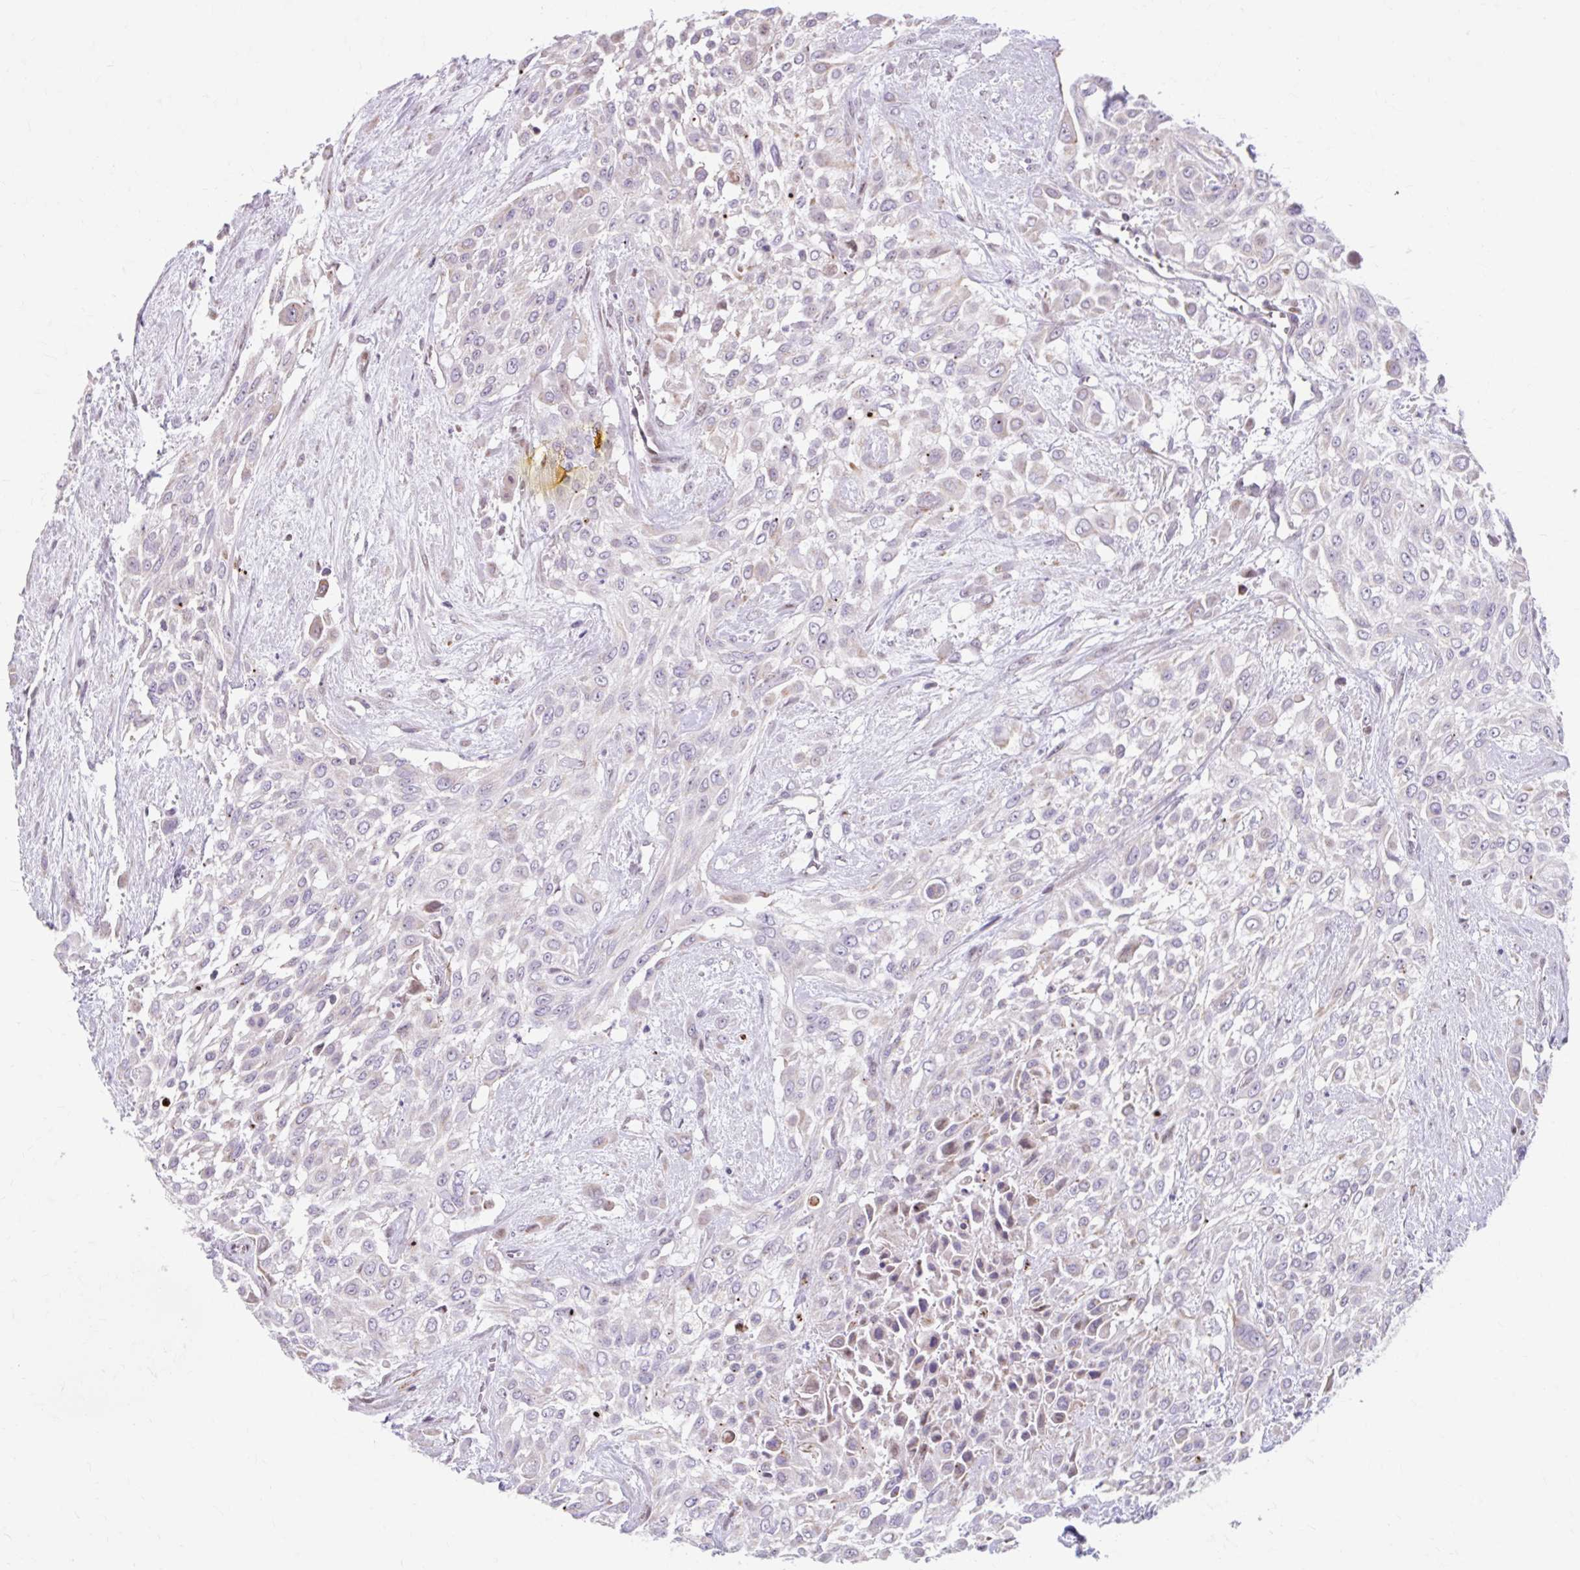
{"staining": {"intensity": "negative", "quantity": "none", "location": "none"}, "tissue": "urothelial cancer", "cell_type": "Tumor cells", "image_type": "cancer", "snomed": [{"axis": "morphology", "description": "Urothelial carcinoma, High grade"}, {"axis": "topography", "description": "Urinary bladder"}], "caption": "Immunohistochemical staining of urothelial cancer demonstrates no significant staining in tumor cells.", "gene": "BEAN1", "patient": {"sex": "male", "age": 57}}